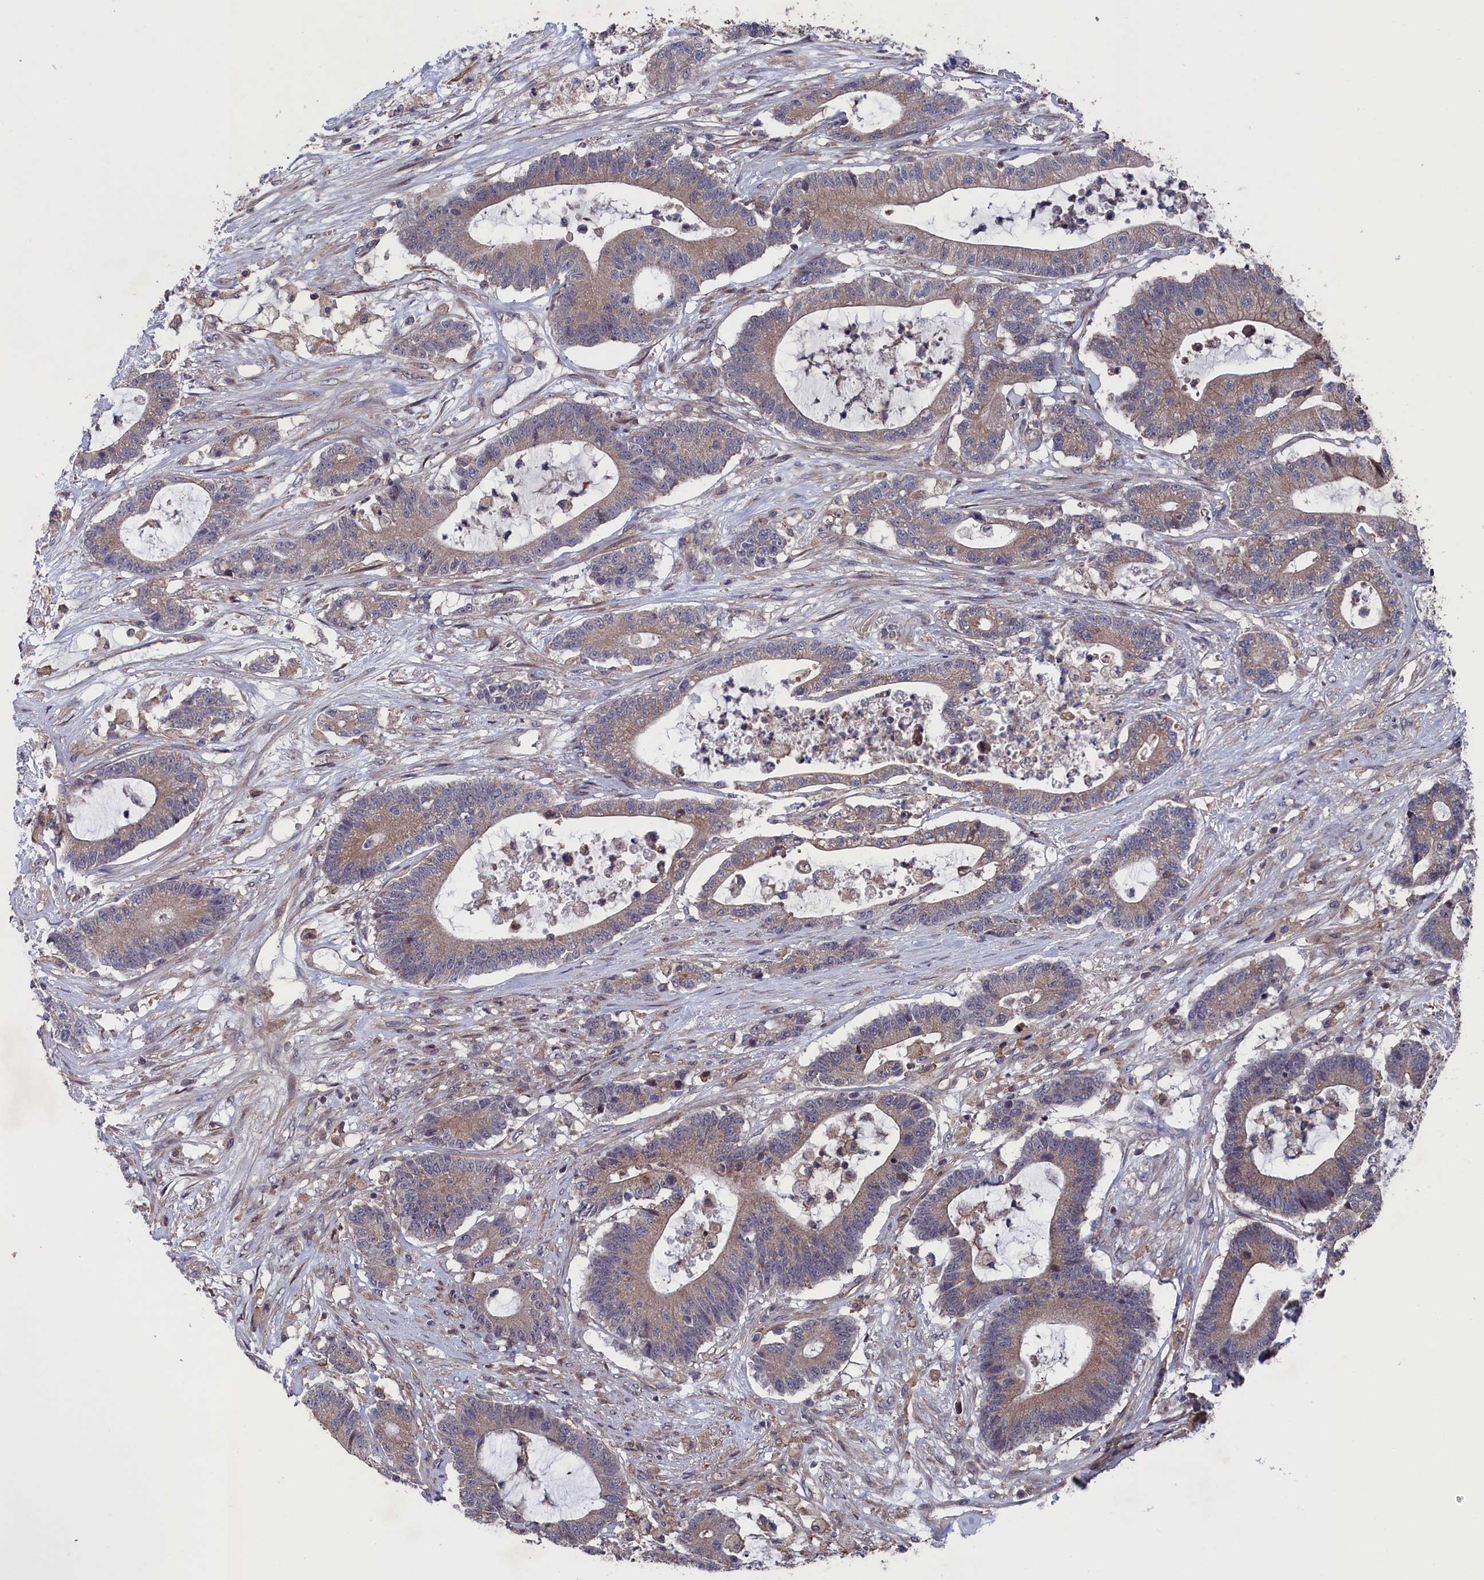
{"staining": {"intensity": "moderate", "quantity": ">75%", "location": "cytoplasmic/membranous"}, "tissue": "colorectal cancer", "cell_type": "Tumor cells", "image_type": "cancer", "snomed": [{"axis": "morphology", "description": "Adenocarcinoma, NOS"}, {"axis": "topography", "description": "Colon"}], "caption": "A brown stain highlights moderate cytoplasmic/membranous expression of a protein in colorectal cancer tumor cells. The staining was performed using DAB (3,3'-diaminobenzidine) to visualize the protein expression in brown, while the nuclei were stained in blue with hematoxylin (Magnification: 20x).", "gene": "SPATA13", "patient": {"sex": "female", "age": 84}}